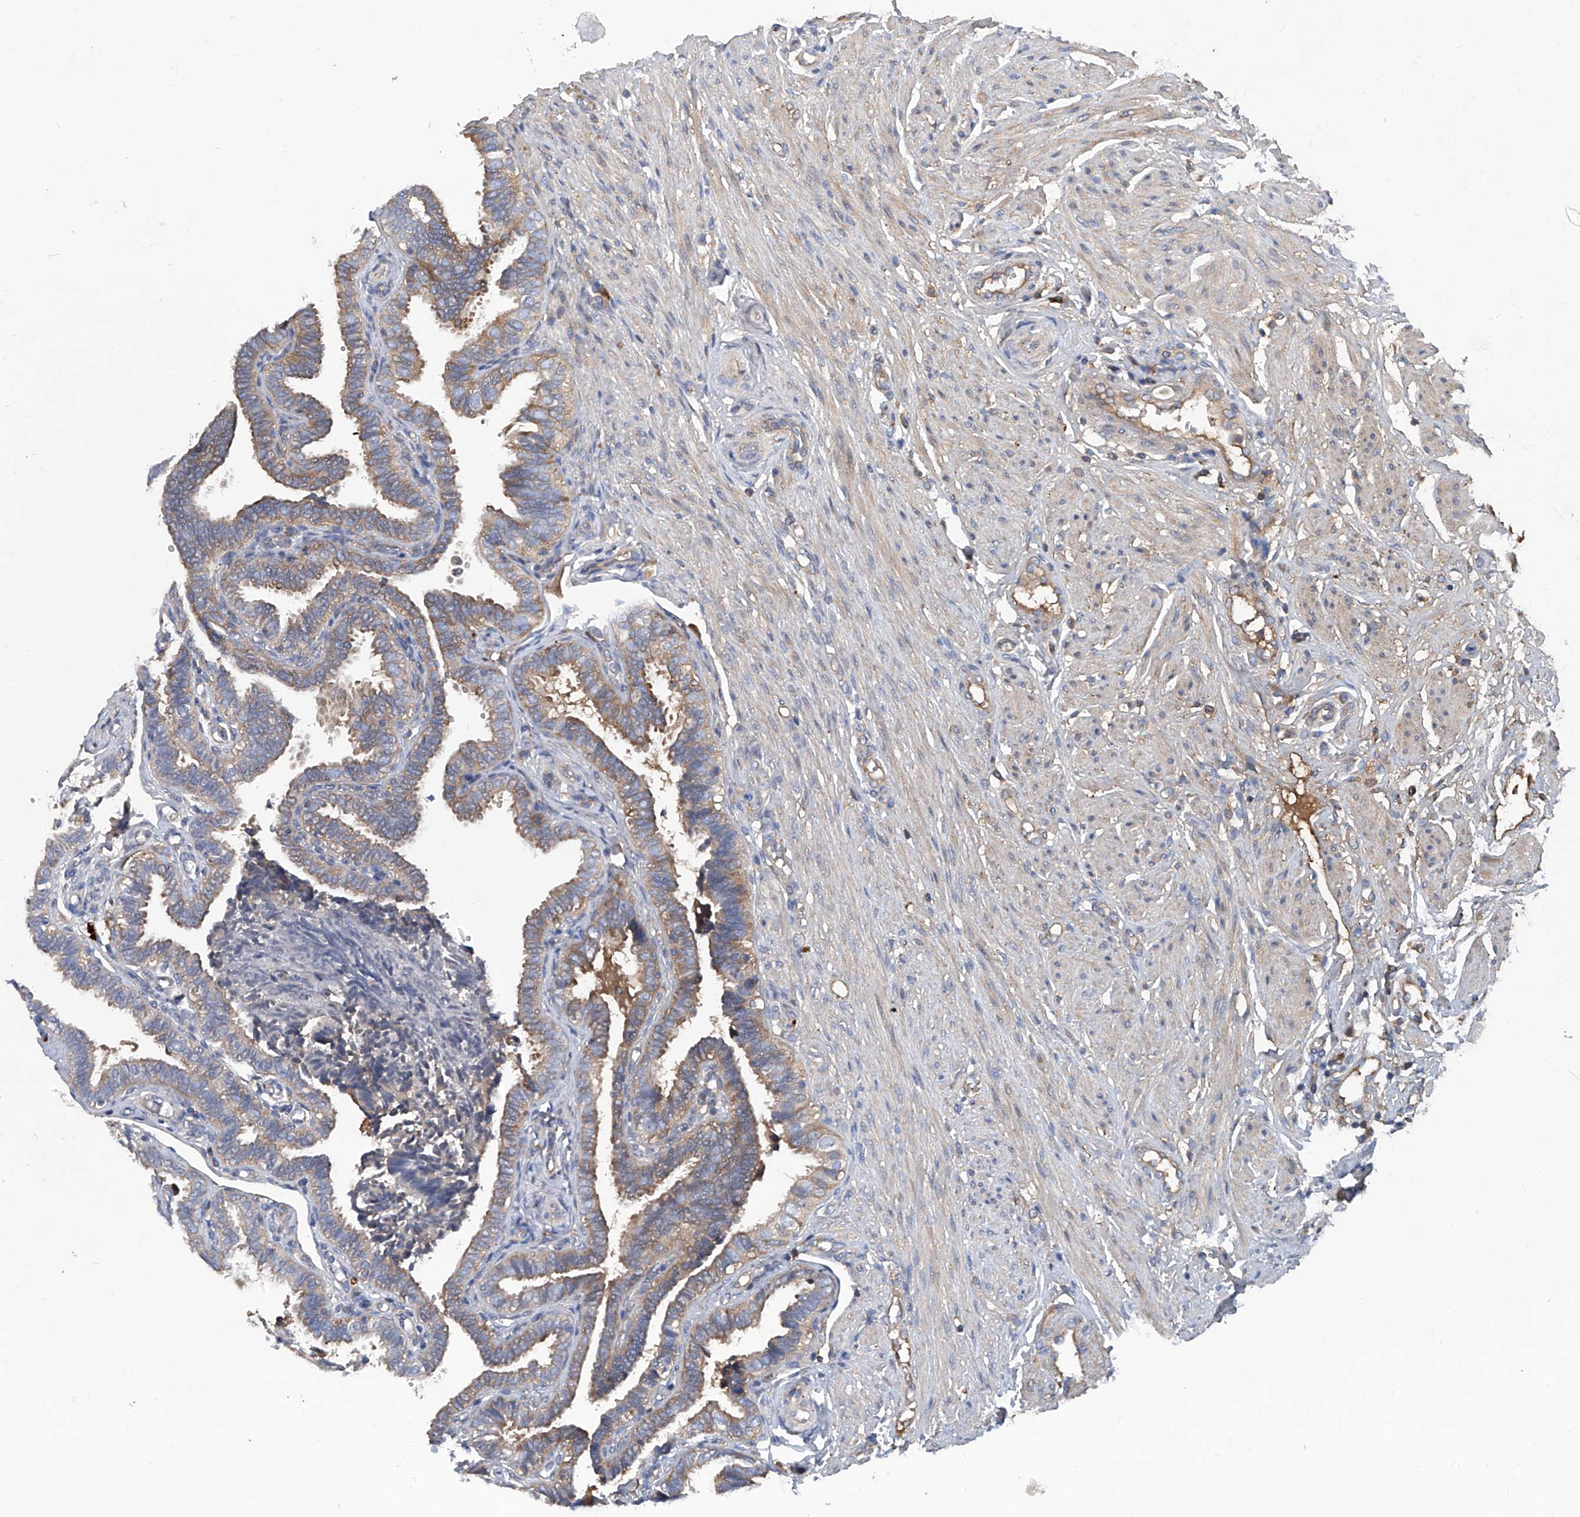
{"staining": {"intensity": "moderate", "quantity": "25%-75%", "location": "cytoplasmic/membranous"}, "tissue": "fallopian tube", "cell_type": "Glandular cells", "image_type": "normal", "snomed": [{"axis": "morphology", "description": "Normal tissue, NOS"}, {"axis": "topography", "description": "Fallopian tube"}], "caption": "IHC histopathology image of normal fallopian tube: fallopian tube stained using immunohistochemistry (IHC) exhibits medium levels of moderate protein expression localized specifically in the cytoplasmic/membranous of glandular cells, appearing as a cytoplasmic/membranous brown color.", "gene": "ASCC3", "patient": {"sex": "female", "age": 39}}